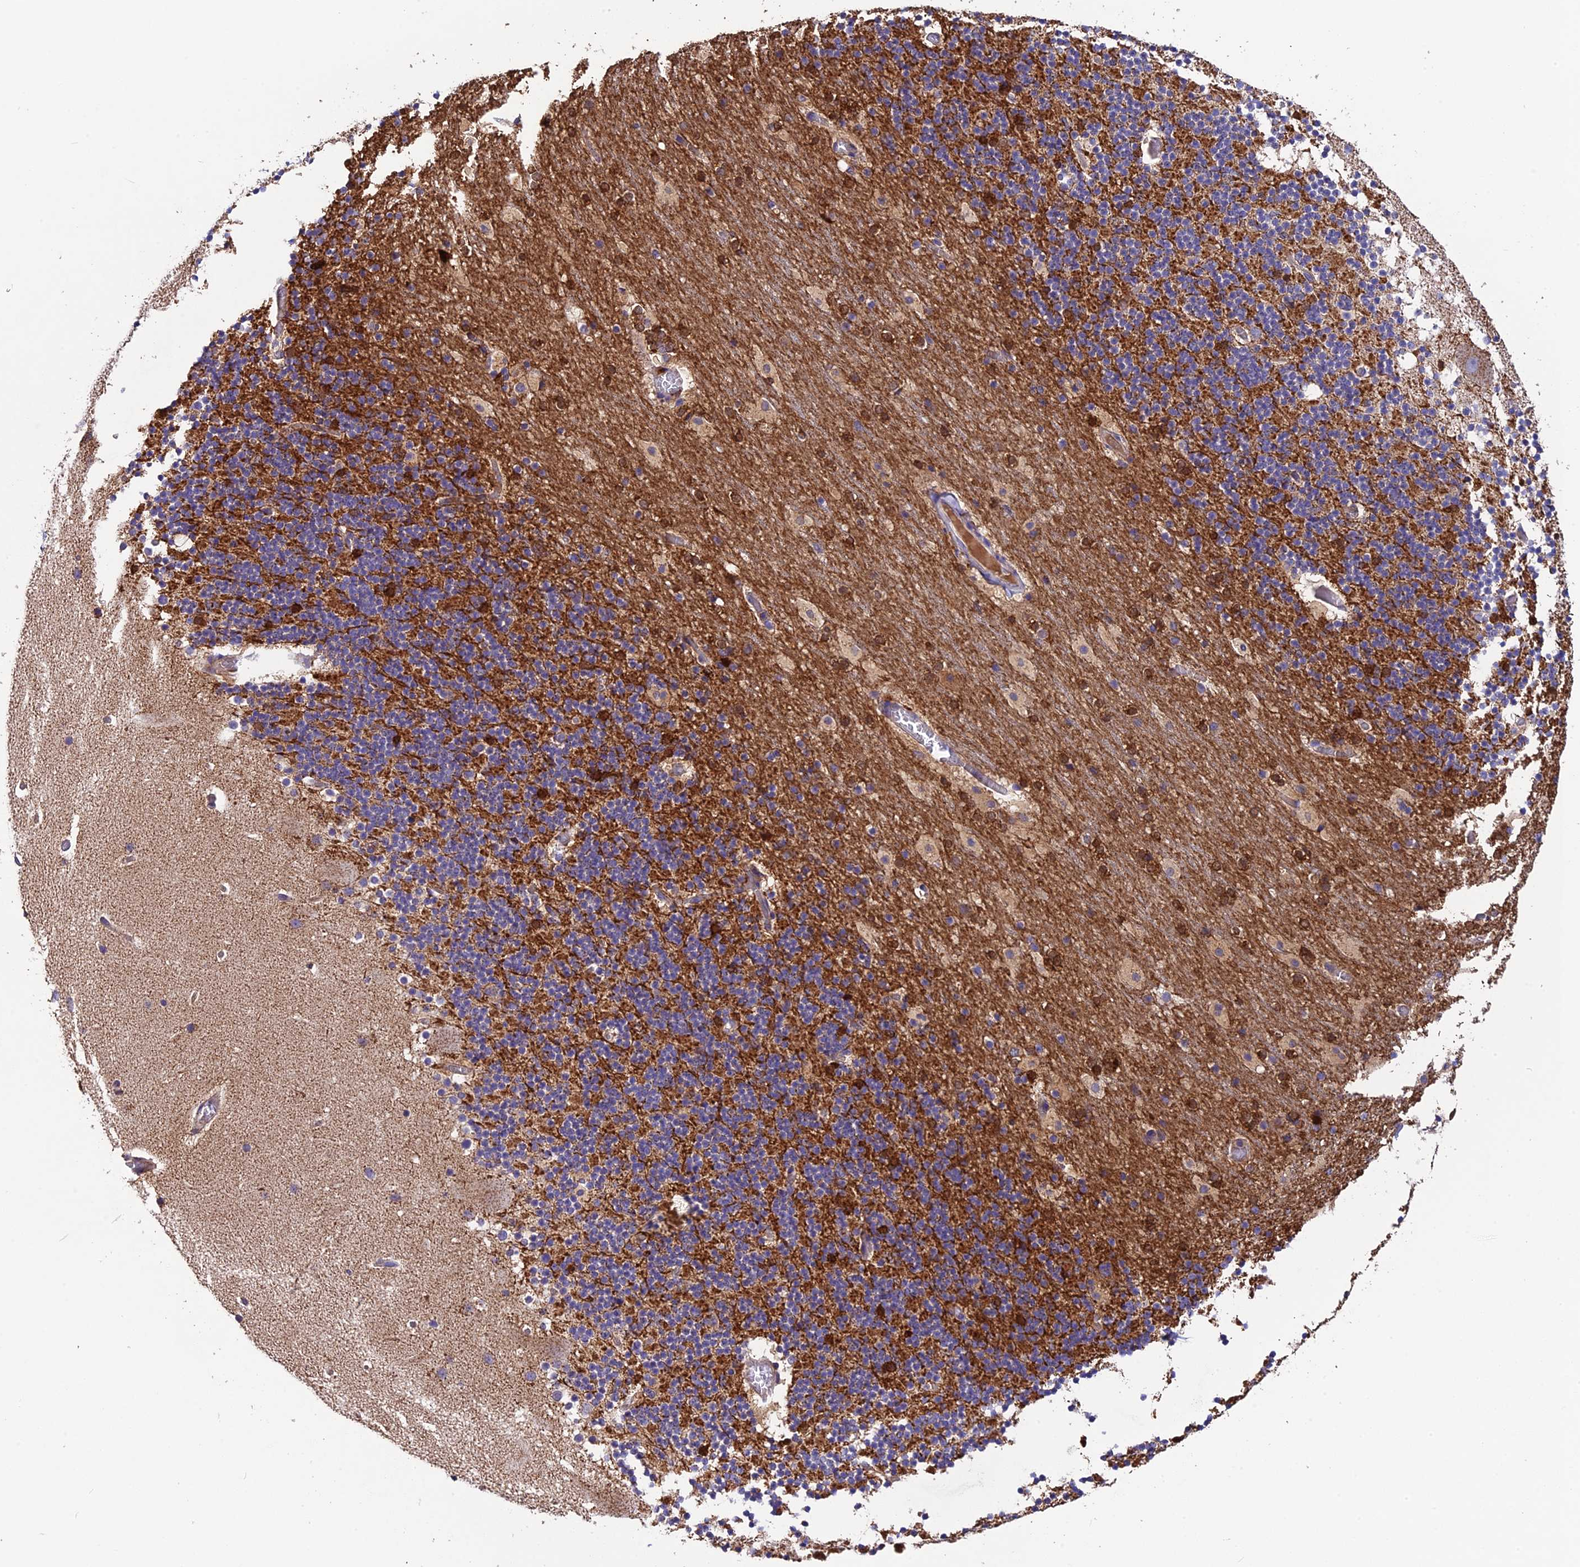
{"staining": {"intensity": "strong", "quantity": "<25%", "location": "cytoplasmic/membranous"}, "tissue": "cerebellum", "cell_type": "Cells in granular layer", "image_type": "normal", "snomed": [{"axis": "morphology", "description": "Normal tissue, NOS"}, {"axis": "topography", "description": "Cerebellum"}], "caption": "Protein expression analysis of benign human cerebellum reveals strong cytoplasmic/membranous staining in approximately <25% of cells in granular layer.", "gene": "PZP", "patient": {"sex": "male", "age": 57}}